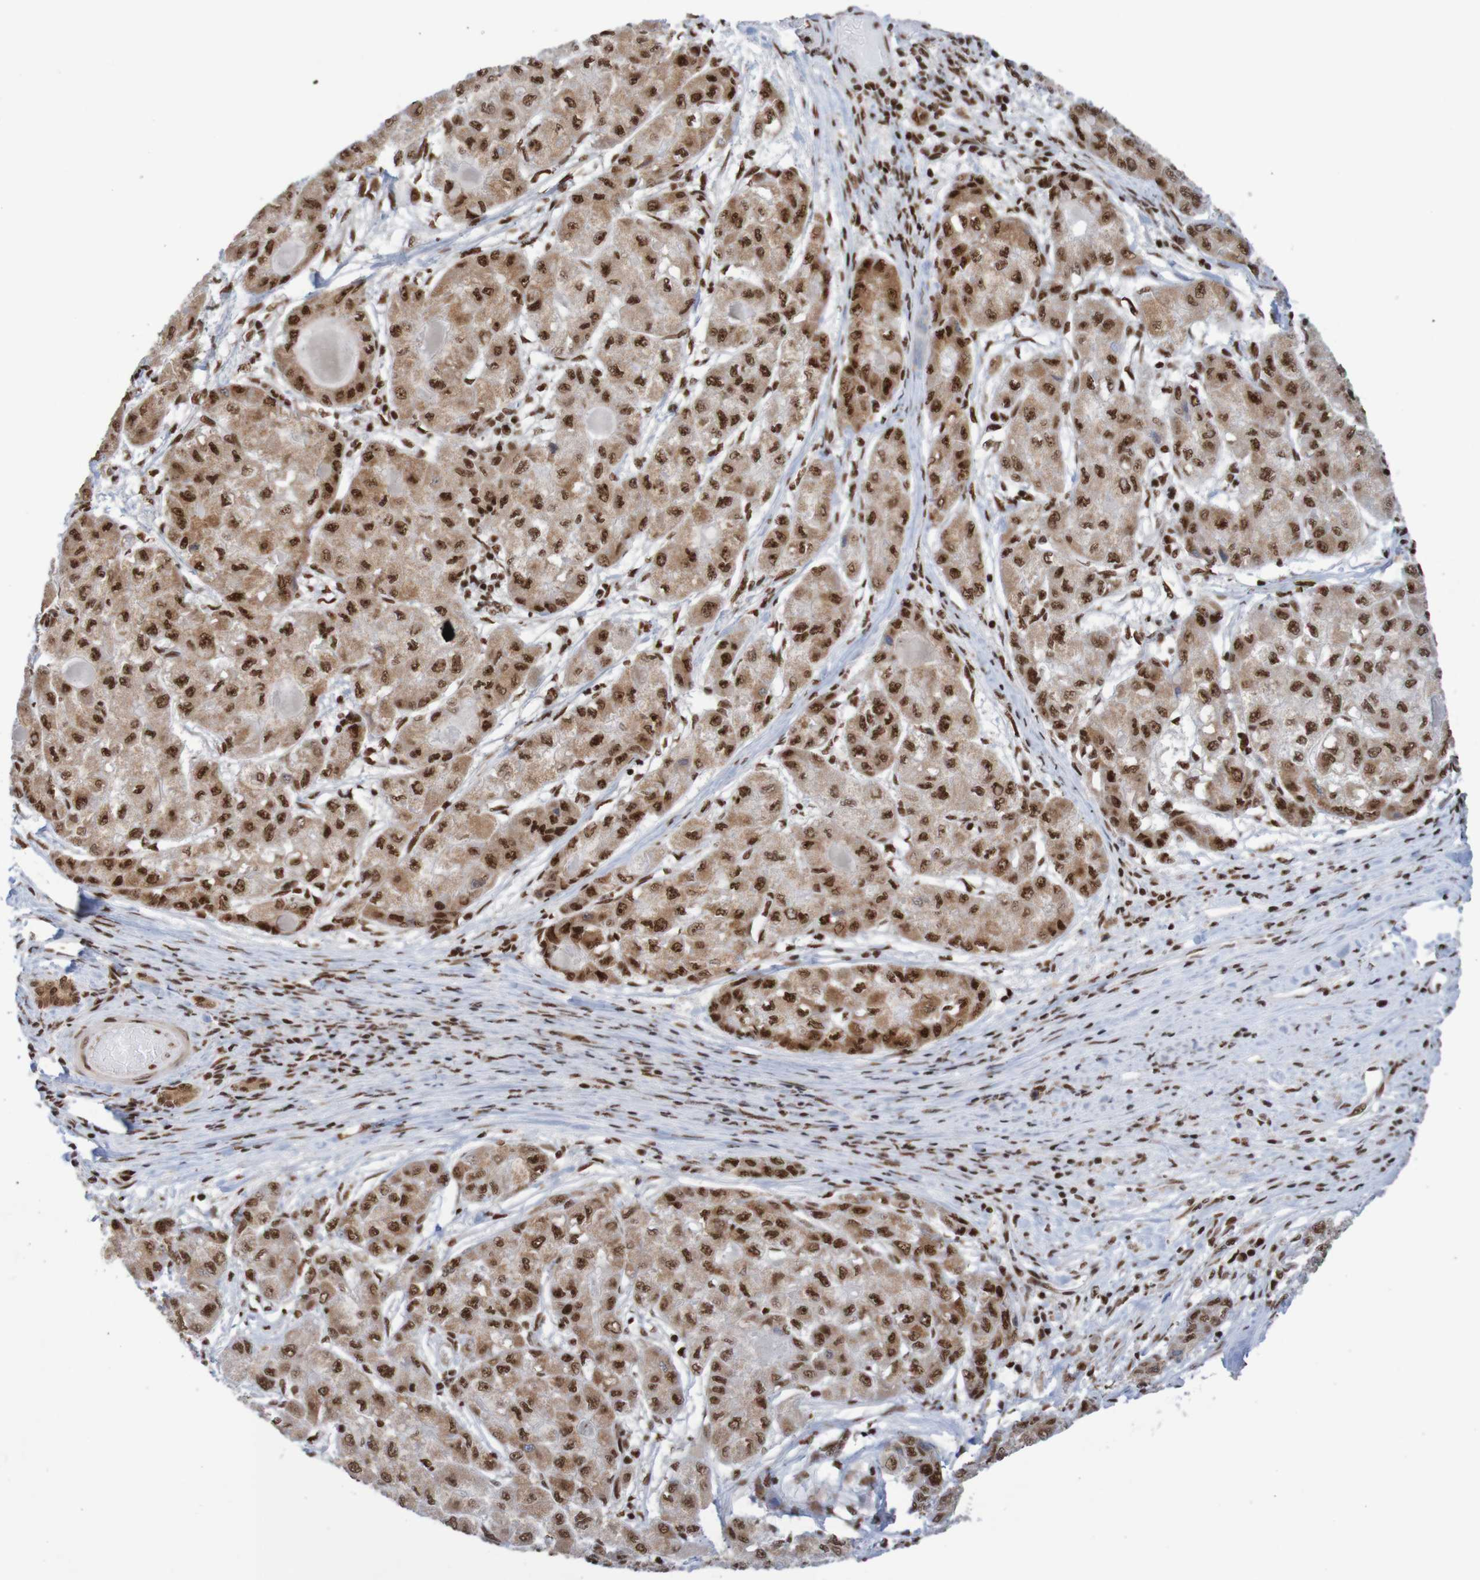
{"staining": {"intensity": "strong", "quantity": ">75%", "location": "nuclear"}, "tissue": "liver cancer", "cell_type": "Tumor cells", "image_type": "cancer", "snomed": [{"axis": "morphology", "description": "Carcinoma, Hepatocellular, NOS"}, {"axis": "topography", "description": "Liver"}], "caption": "This image demonstrates IHC staining of human liver hepatocellular carcinoma, with high strong nuclear positivity in about >75% of tumor cells.", "gene": "THRAP3", "patient": {"sex": "male", "age": 80}}